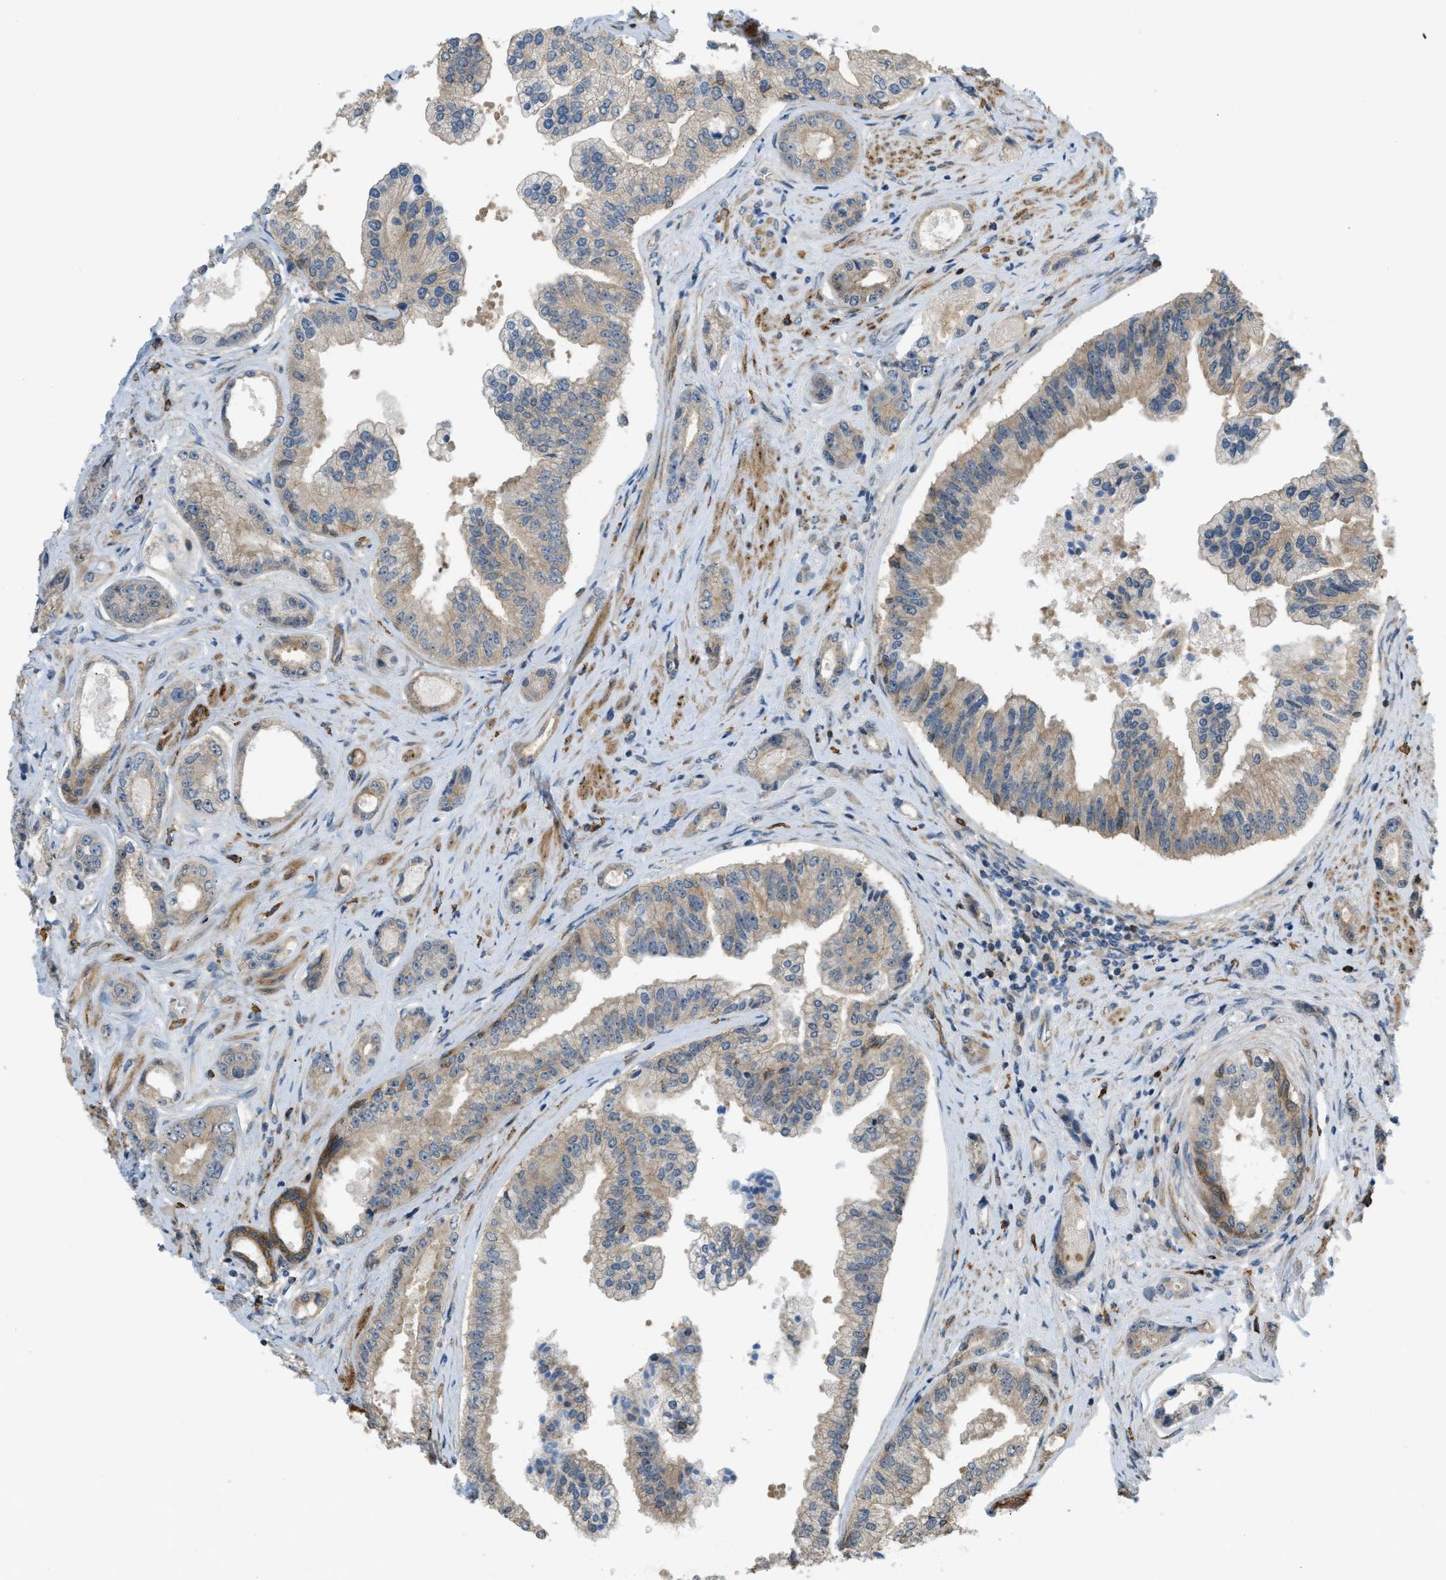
{"staining": {"intensity": "weak", "quantity": ">75%", "location": "cytoplasmic/membranous"}, "tissue": "prostate cancer", "cell_type": "Tumor cells", "image_type": "cancer", "snomed": [{"axis": "morphology", "description": "Adenocarcinoma, High grade"}, {"axis": "topography", "description": "Prostate"}], "caption": "A photomicrograph of prostate cancer (adenocarcinoma (high-grade)) stained for a protein demonstrates weak cytoplasmic/membranous brown staining in tumor cells.", "gene": "KIAA1671", "patient": {"sex": "male", "age": 61}}